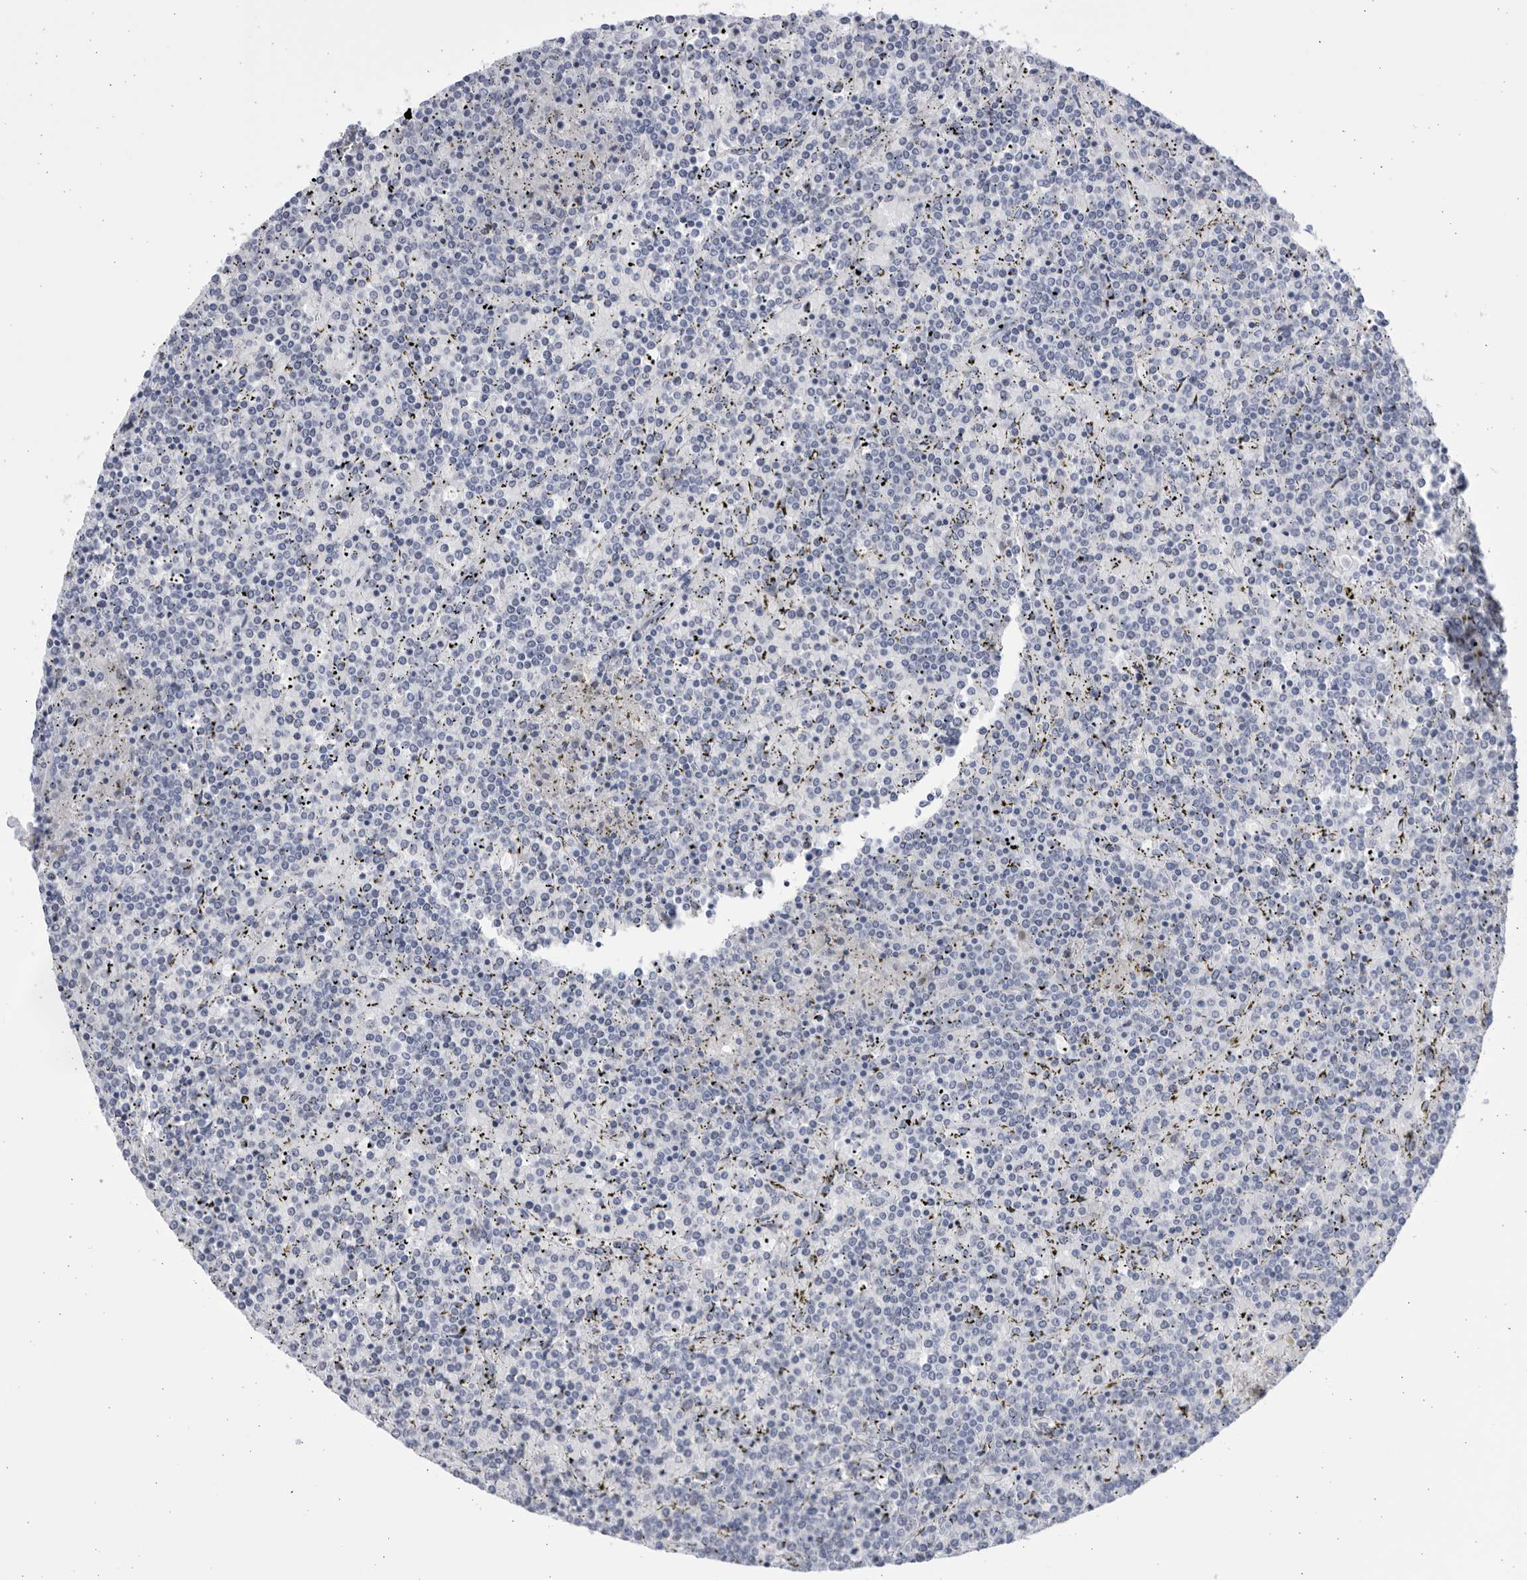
{"staining": {"intensity": "negative", "quantity": "none", "location": "none"}, "tissue": "lymphoma", "cell_type": "Tumor cells", "image_type": "cancer", "snomed": [{"axis": "morphology", "description": "Malignant lymphoma, non-Hodgkin's type, Low grade"}, {"axis": "topography", "description": "Spleen"}], "caption": "Lymphoma was stained to show a protein in brown. There is no significant expression in tumor cells.", "gene": "CCDC181", "patient": {"sex": "female", "age": 19}}